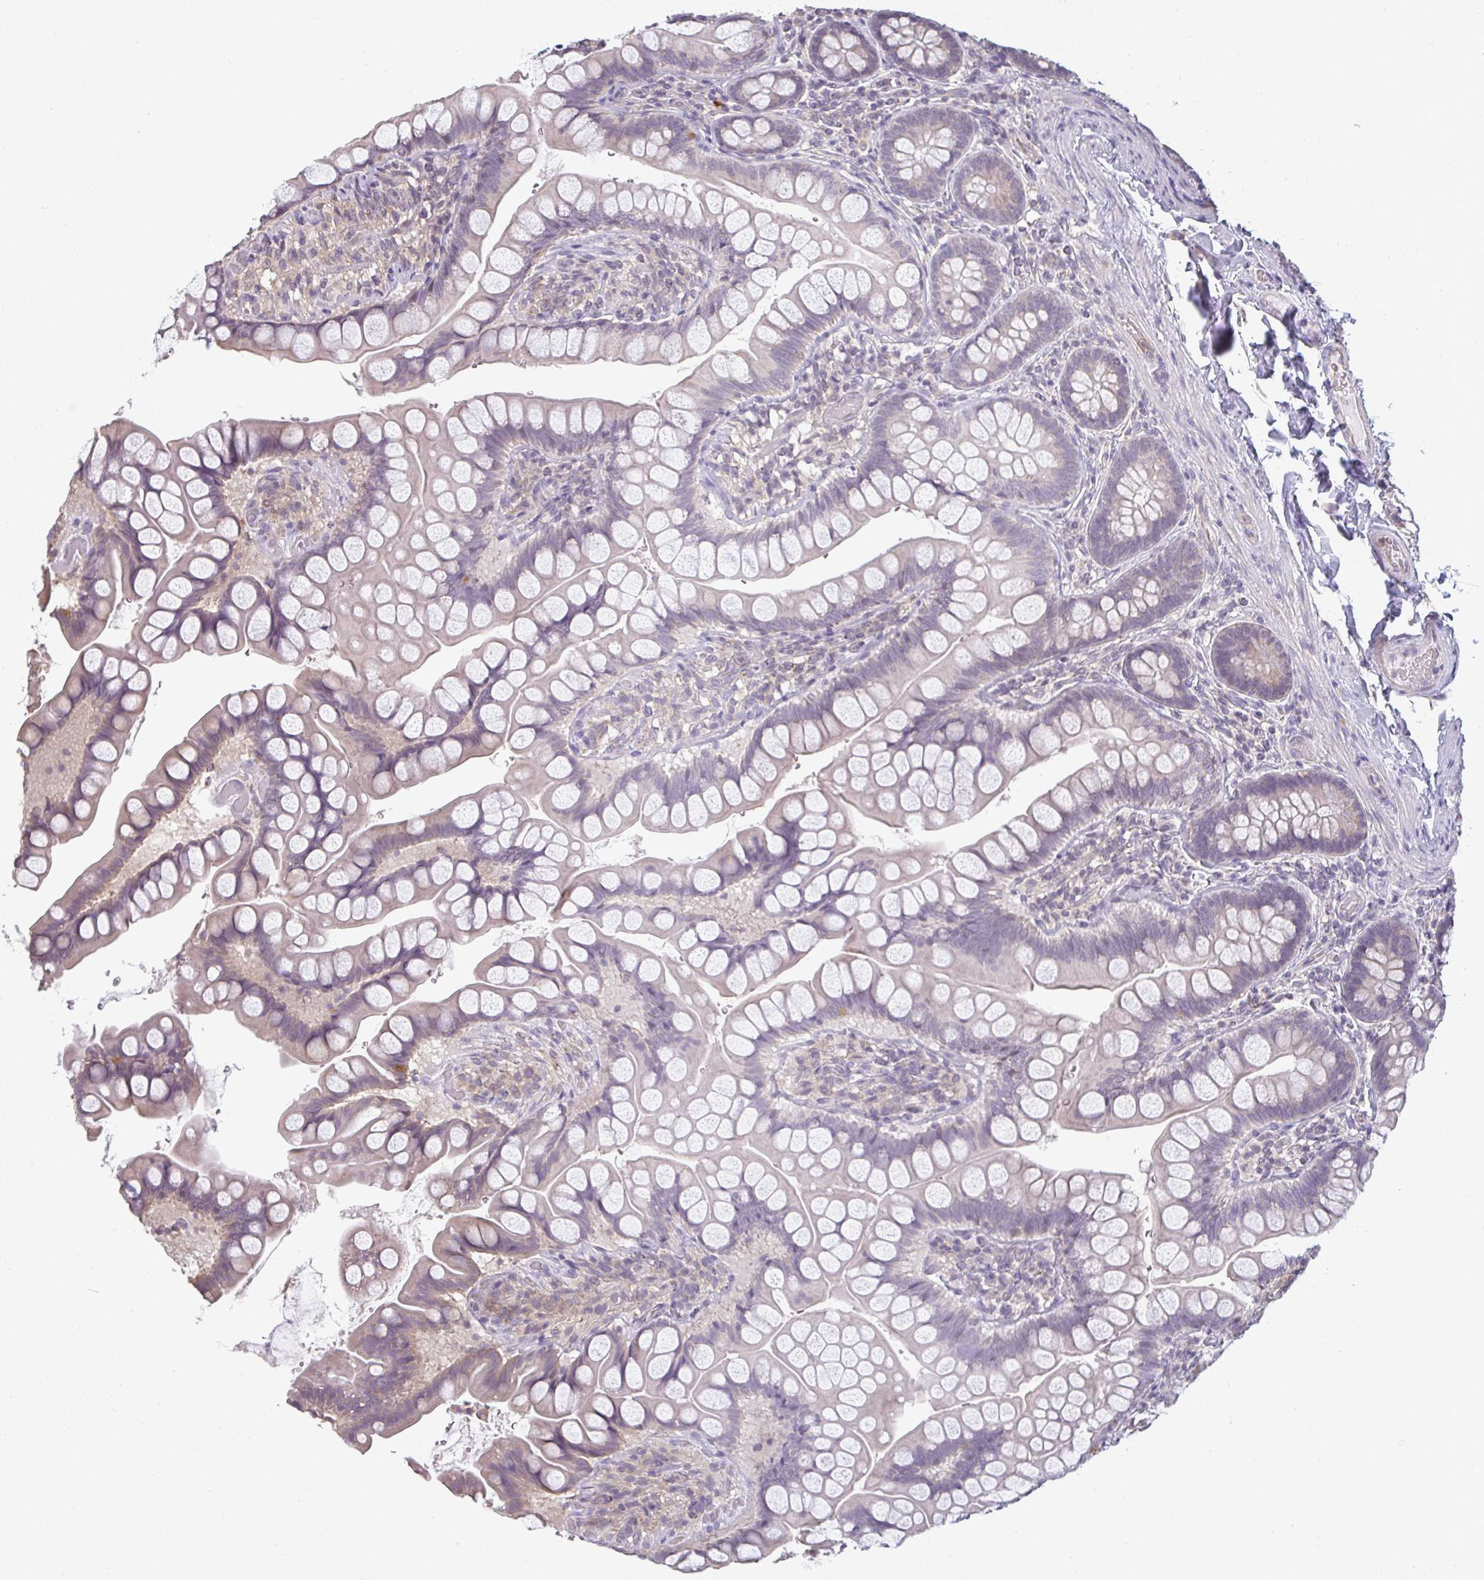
{"staining": {"intensity": "weak", "quantity": "25%-75%", "location": "cytoplasmic/membranous"}, "tissue": "small intestine", "cell_type": "Glandular cells", "image_type": "normal", "snomed": [{"axis": "morphology", "description": "Normal tissue, NOS"}, {"axis": "topography", "description": "Small intestine"}], "caption": "Immunohistochemistry (DAB) staining of benign small intestine displays weak cytoplasmic/membranous protein staining in about 25%-75% of glandular cells. (brown staining indicates protein expression, while blue staining denotes nuclei).", "gene": "CXCR1", "patient": {"sex": "male", "age": 70}}